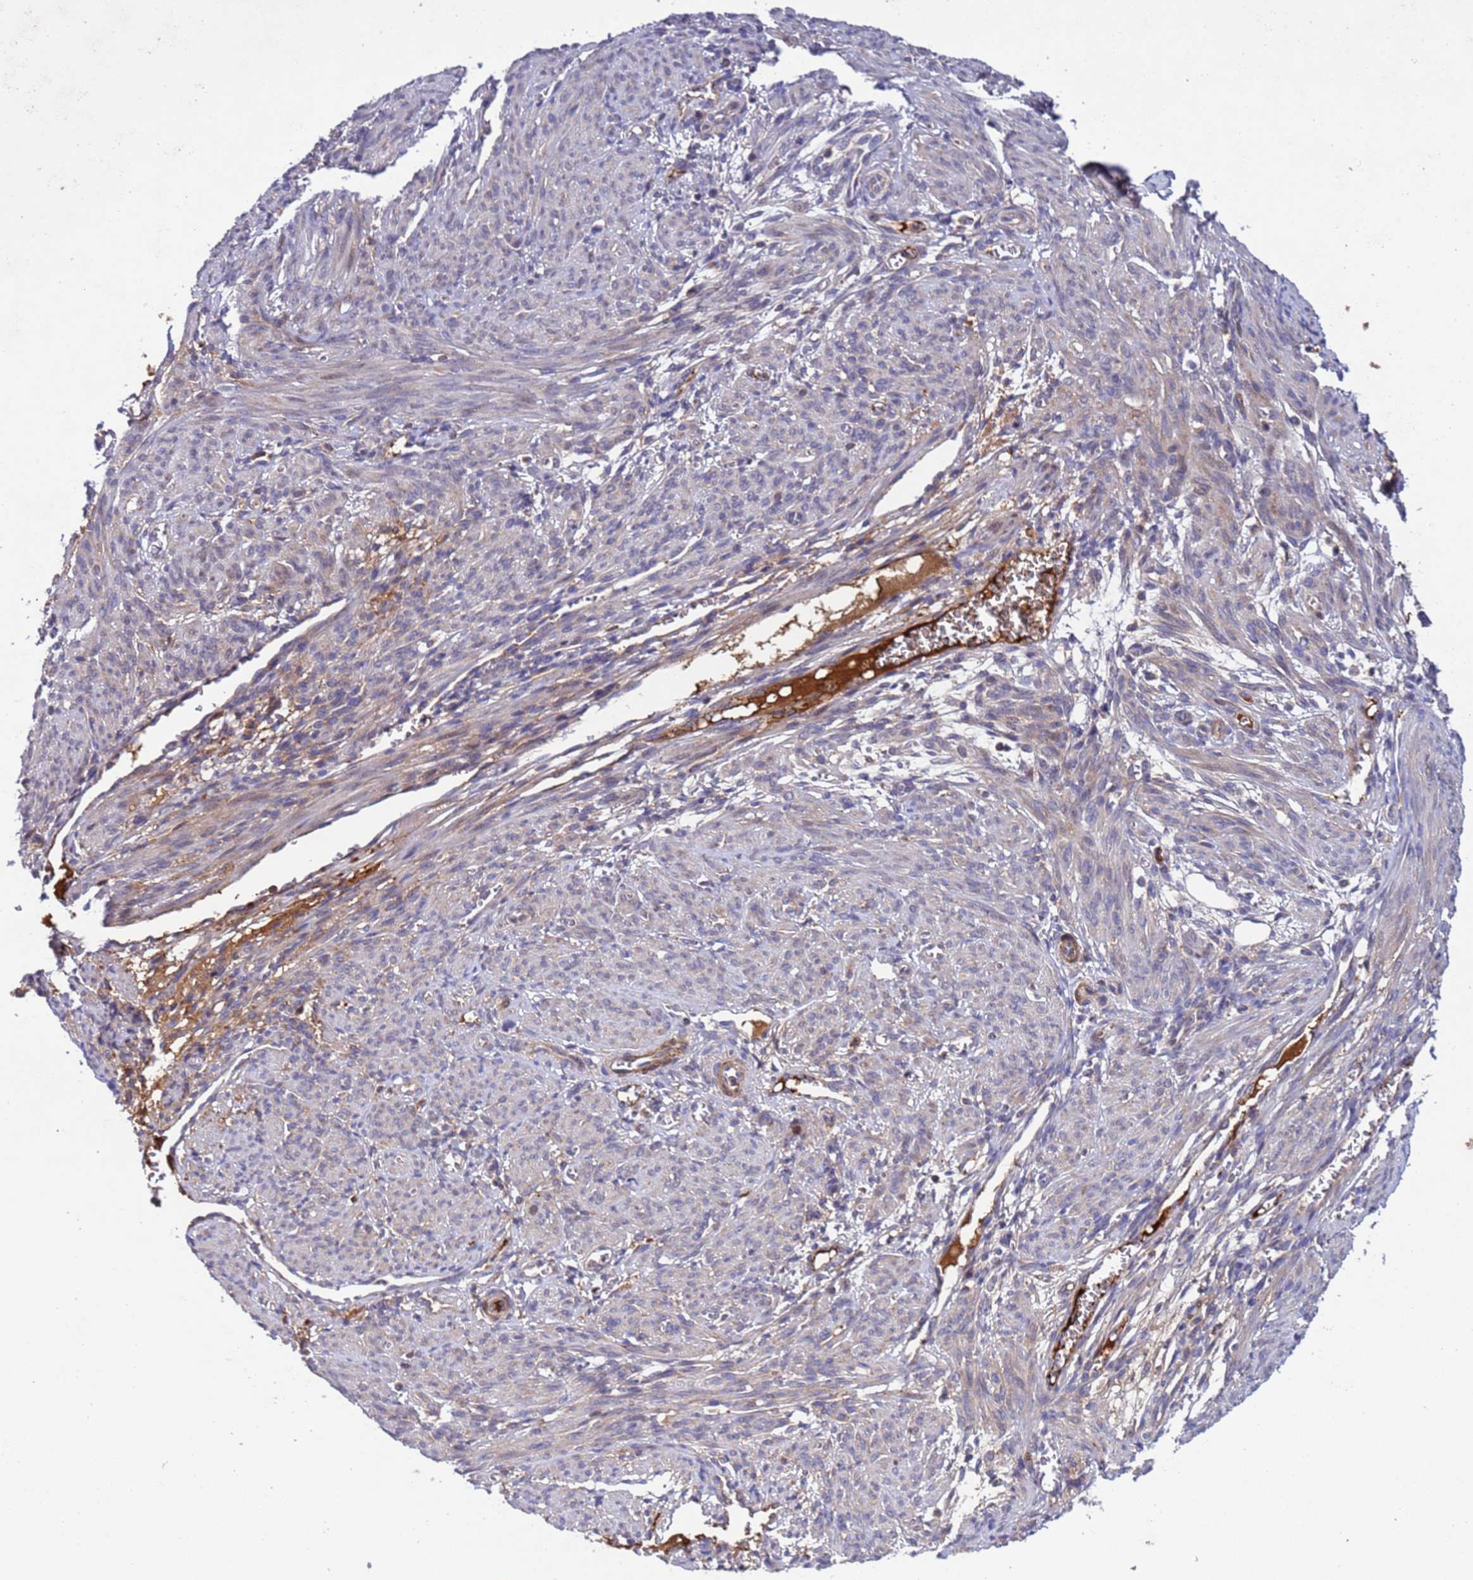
{"staining": {"intensity": "weak", "quantity": "<25%", "location": "cytoplasmic/membranous"}, "tissue": "smooth muscle", "cell_type": "Smooth muscle cells", "image_type": "normal", "snomed": [{"axis": "morphology", "description": "Normal tissue, NOS"}, {"axis": "topography", "description": "Smooth muscle"}], "caption": "This is an immunohistochemistry histopathology image of benign smooth muscle. There is no positivity in smooth muscle cells.", "gene": "PARP16", "patient": {"sex": "female", "age": 39}}